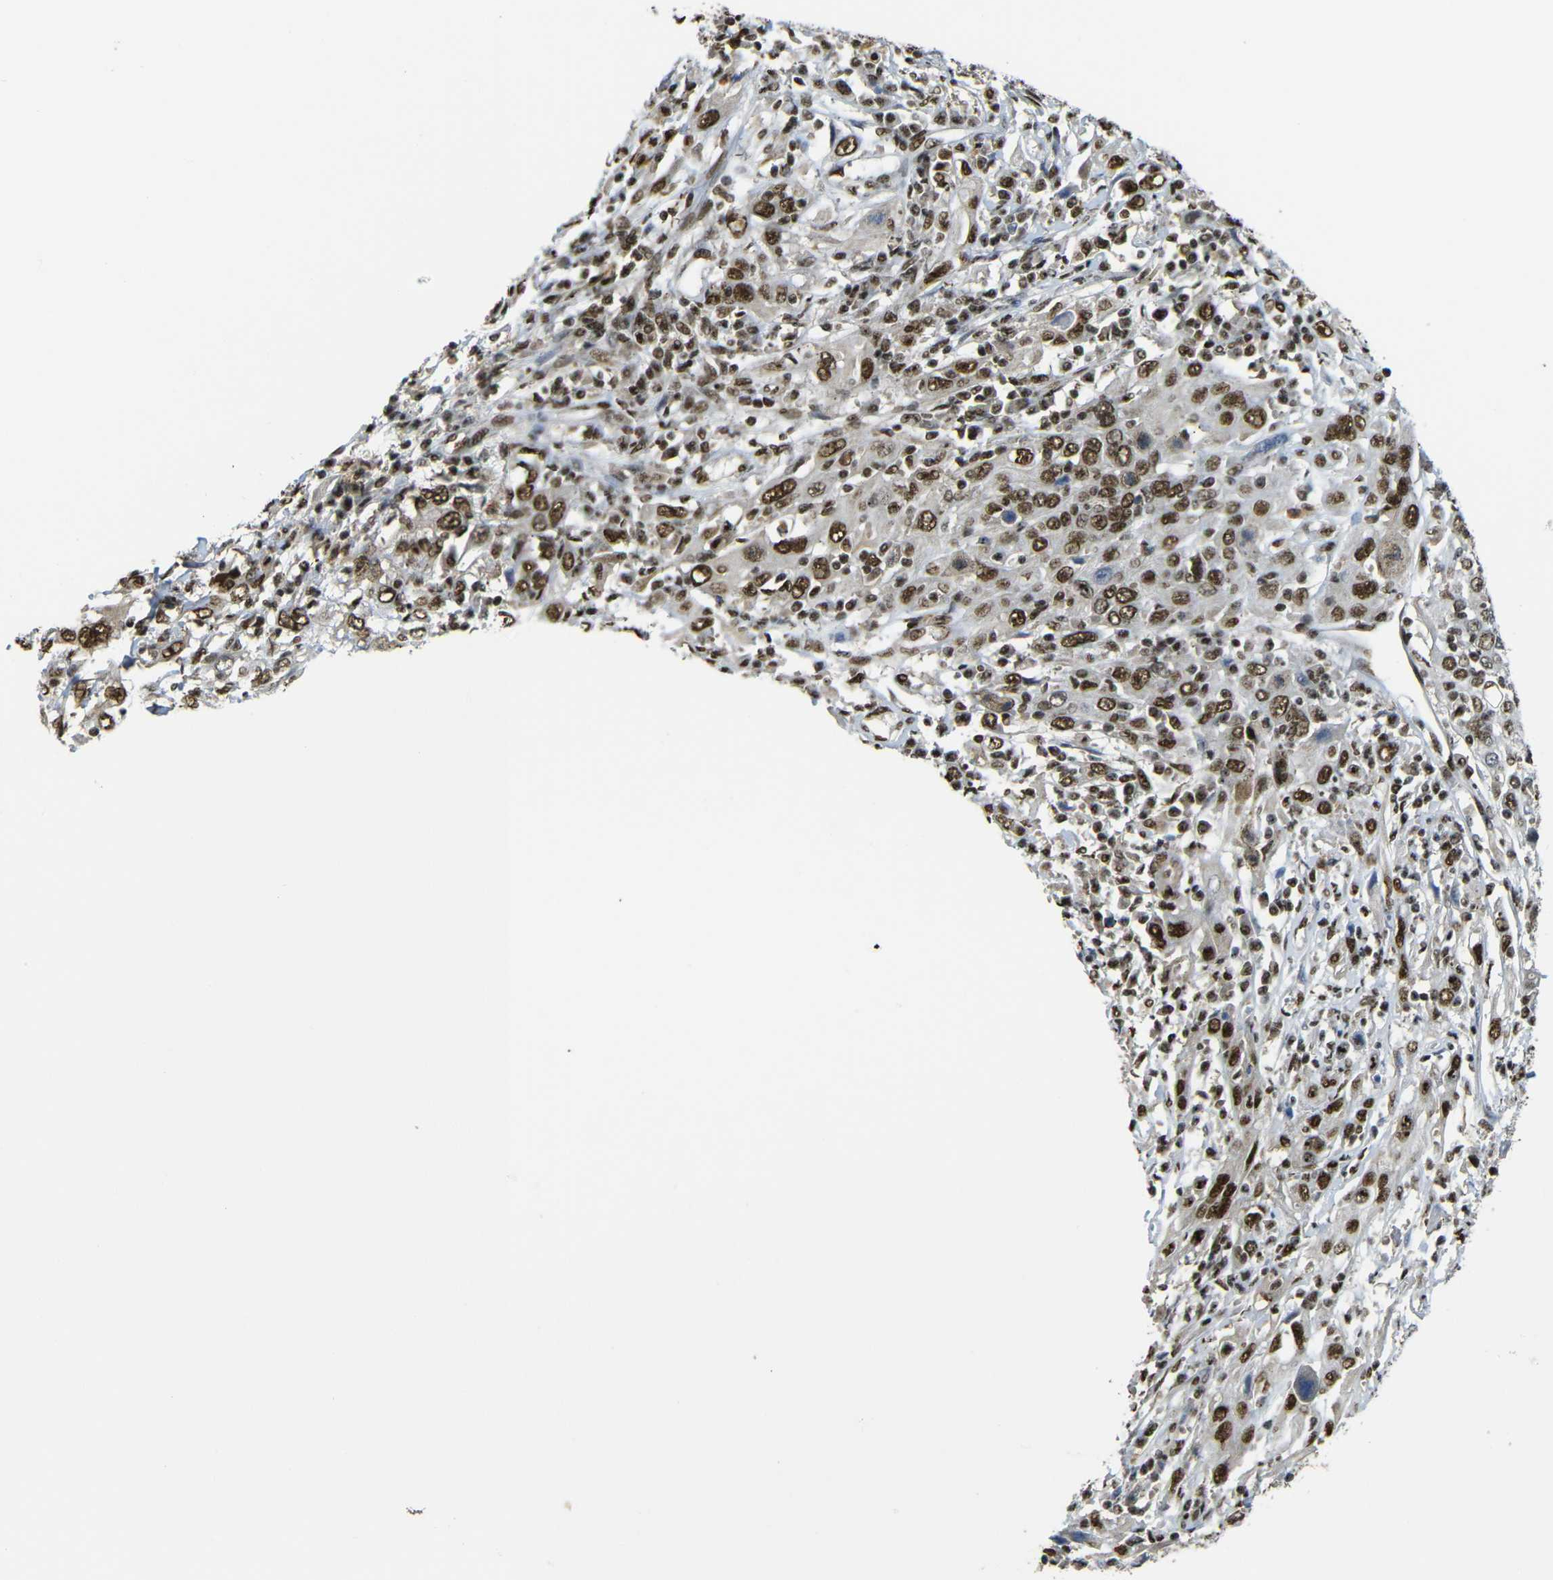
{"staining": {"intensity": "moderate", "quantity": ">75%", "location": "cytoplasmic/membranous,nuclear"}, "tissue": "cervical cancer", "cell_type": "Tumor cells", "image_type": "cancer", "snomed": [{"axis": "morphology", "description": "Squamous cell carcinoma, NOS"}, {"axis": "topography", "description": "Cervix"}], "caption": "Tumor cells demonstrate medium levels of moderate cytoplasmic/membranous and nuclear expression in about >75% of cells in human cervical squamous cell carcinoma. (Stains: DAB in brown, nuclei in blue, Microscopy: brightfield microscopy at high magnification).", "gene": "TCF7L2", "patient": {"sex": "female", "age": 46}}